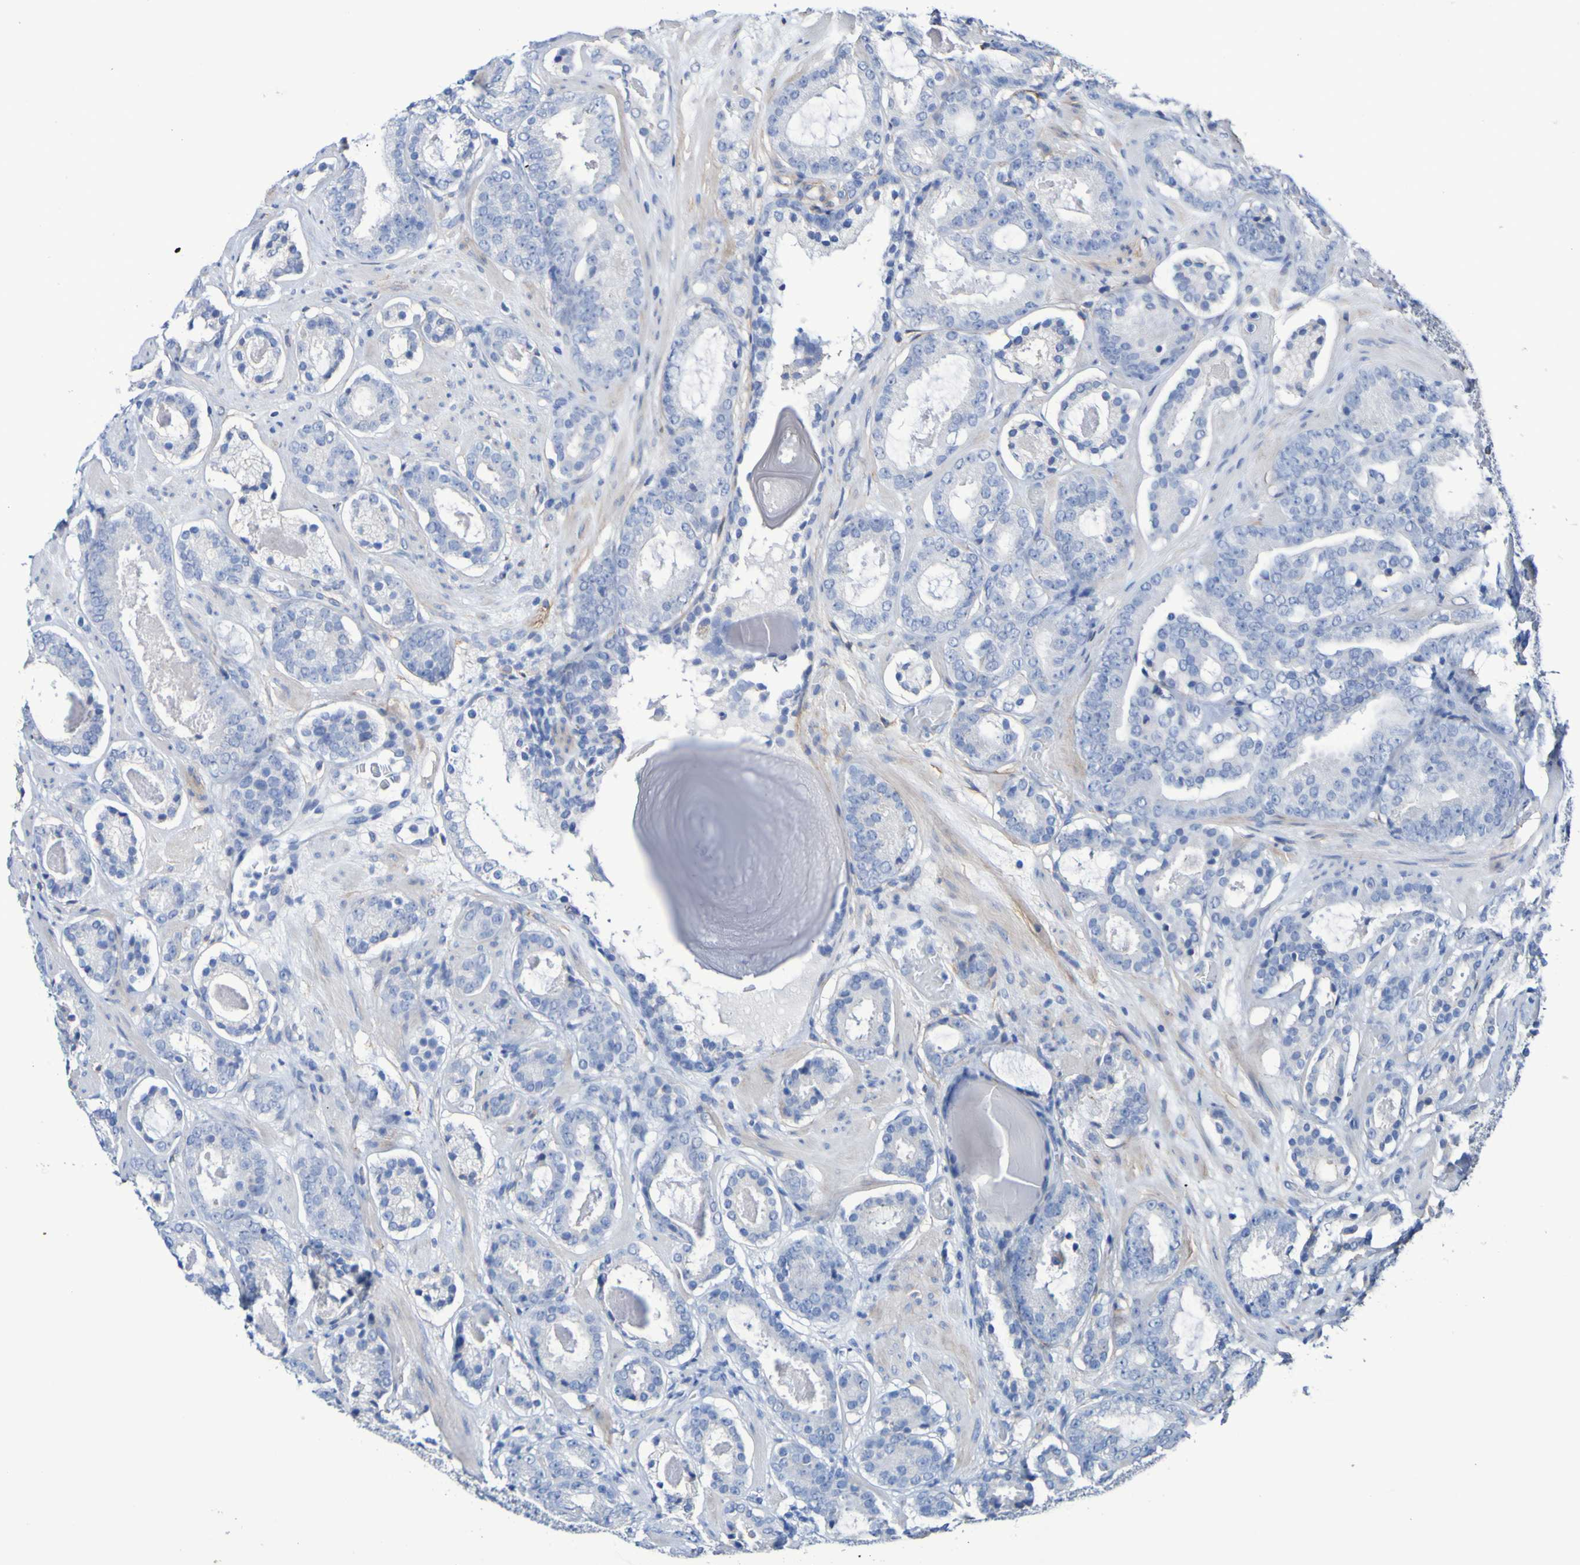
{"staining": {"intensity": "negative", "quantity": "none", "location": "none"}, "tissue": "prostate cancer", "cell_type": "Tumor cells", "image_type": "cancer", "snomed": [{"axis": "morphology", "description": "Adenocarcinoma, Low grade"}, {"axis": "topography", "description": "Prostate"}], "caption": "Prostate cancer (low-grade adenocarcinoma) stained for a protein using immunohistochemistry (IHC) demonstrates no positivity tumor cells.", "gene": "SGCB", "patient": {"sex": "male", "age": 69}}